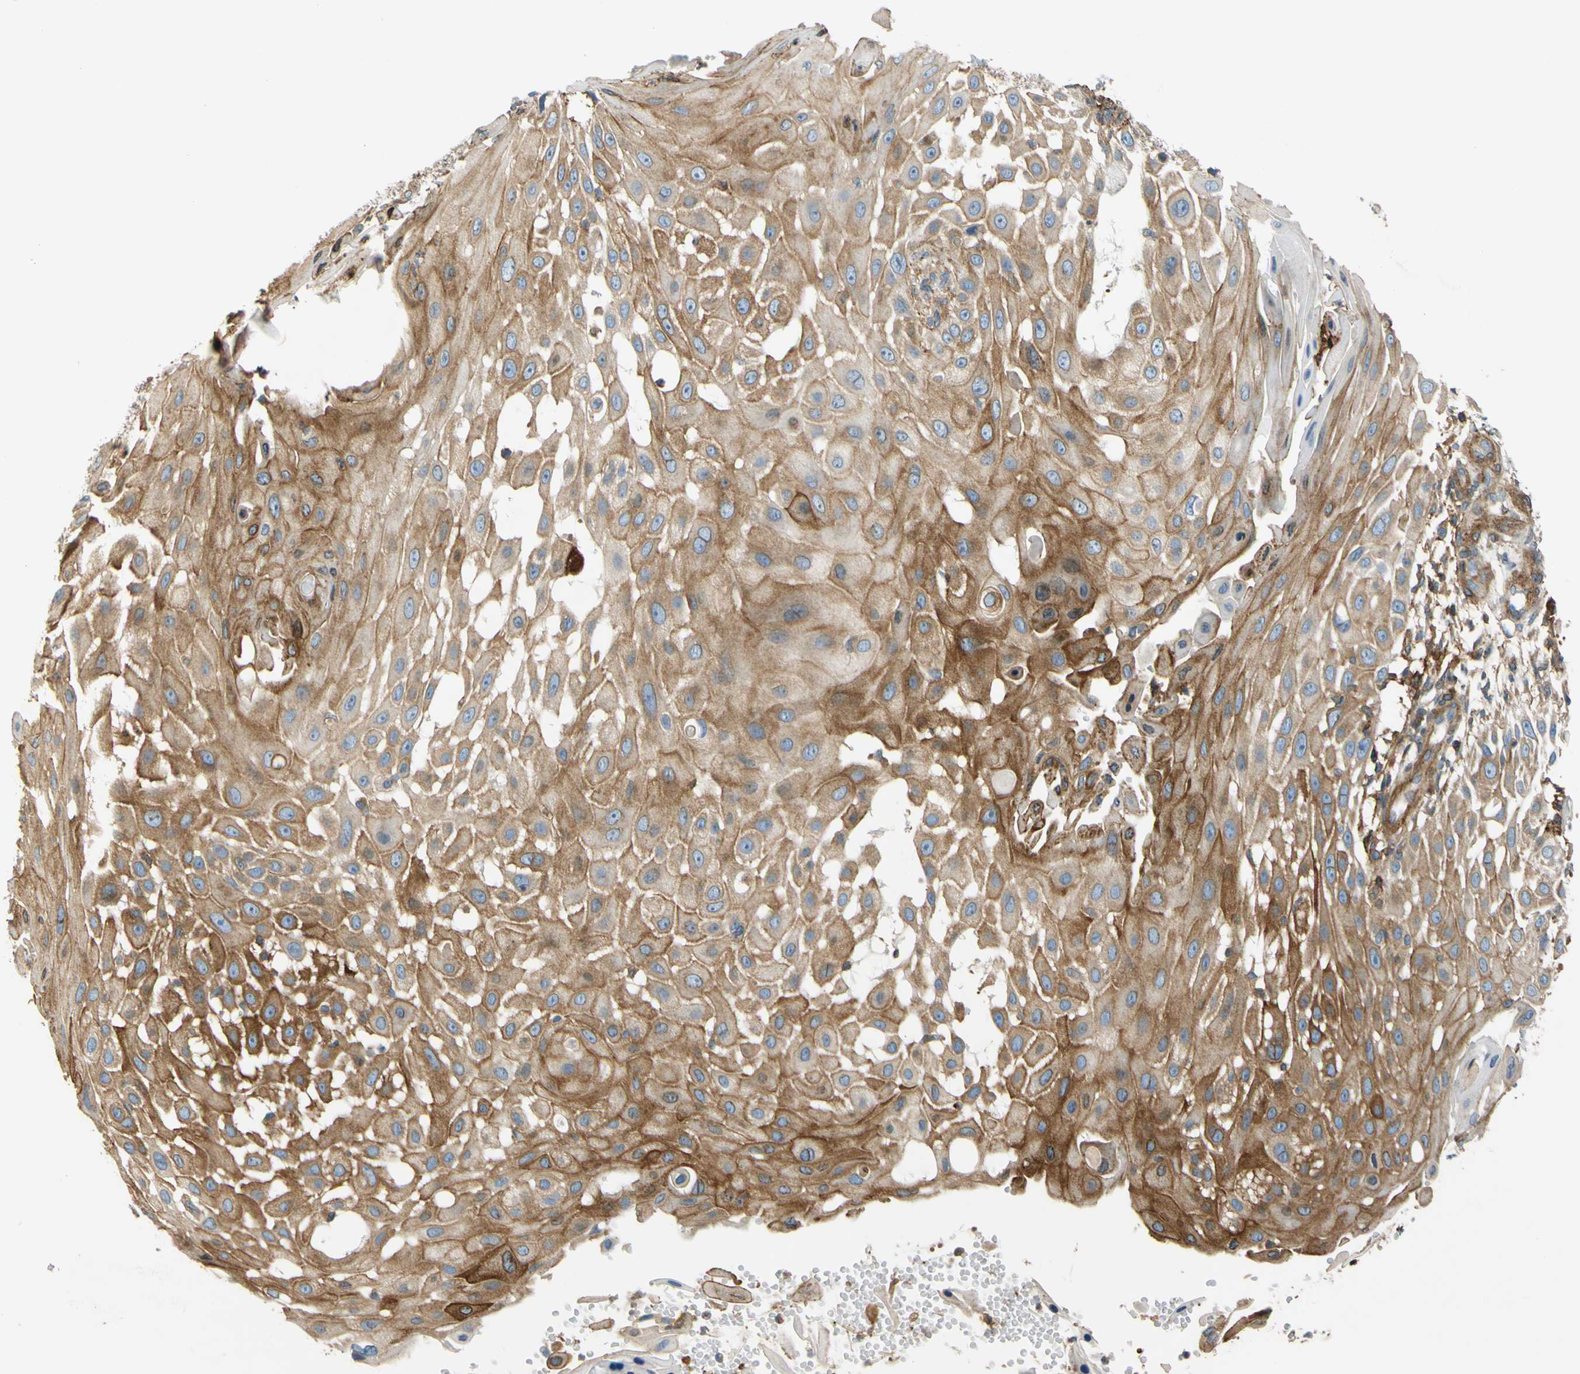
{"staining": {"intensity": "moderate", "quantity": "25%-75%", "location": "cytoplasmic/membranous"}, "tissue": "skin cancer", "cell_type": "Tumor cells", "image_type": "cancer", "snomed": [{"axis": "morphology", "description": "Squamous cell carcinoma, NOS"}, {"axis": "topography", "description": "Skin"}], "caption": "The micrograph demonstrates a brown stain indicating the presence of a protein in the cytoplasmic/membranous of tumor cells in skin cancer (squamous cell carcinoma). (DAB (3,3'-diaminobenzidine) IHC with brightfield microscopy, high magnification).", "gene": "POR", "patient": {"sex": "female", "age": 44}}